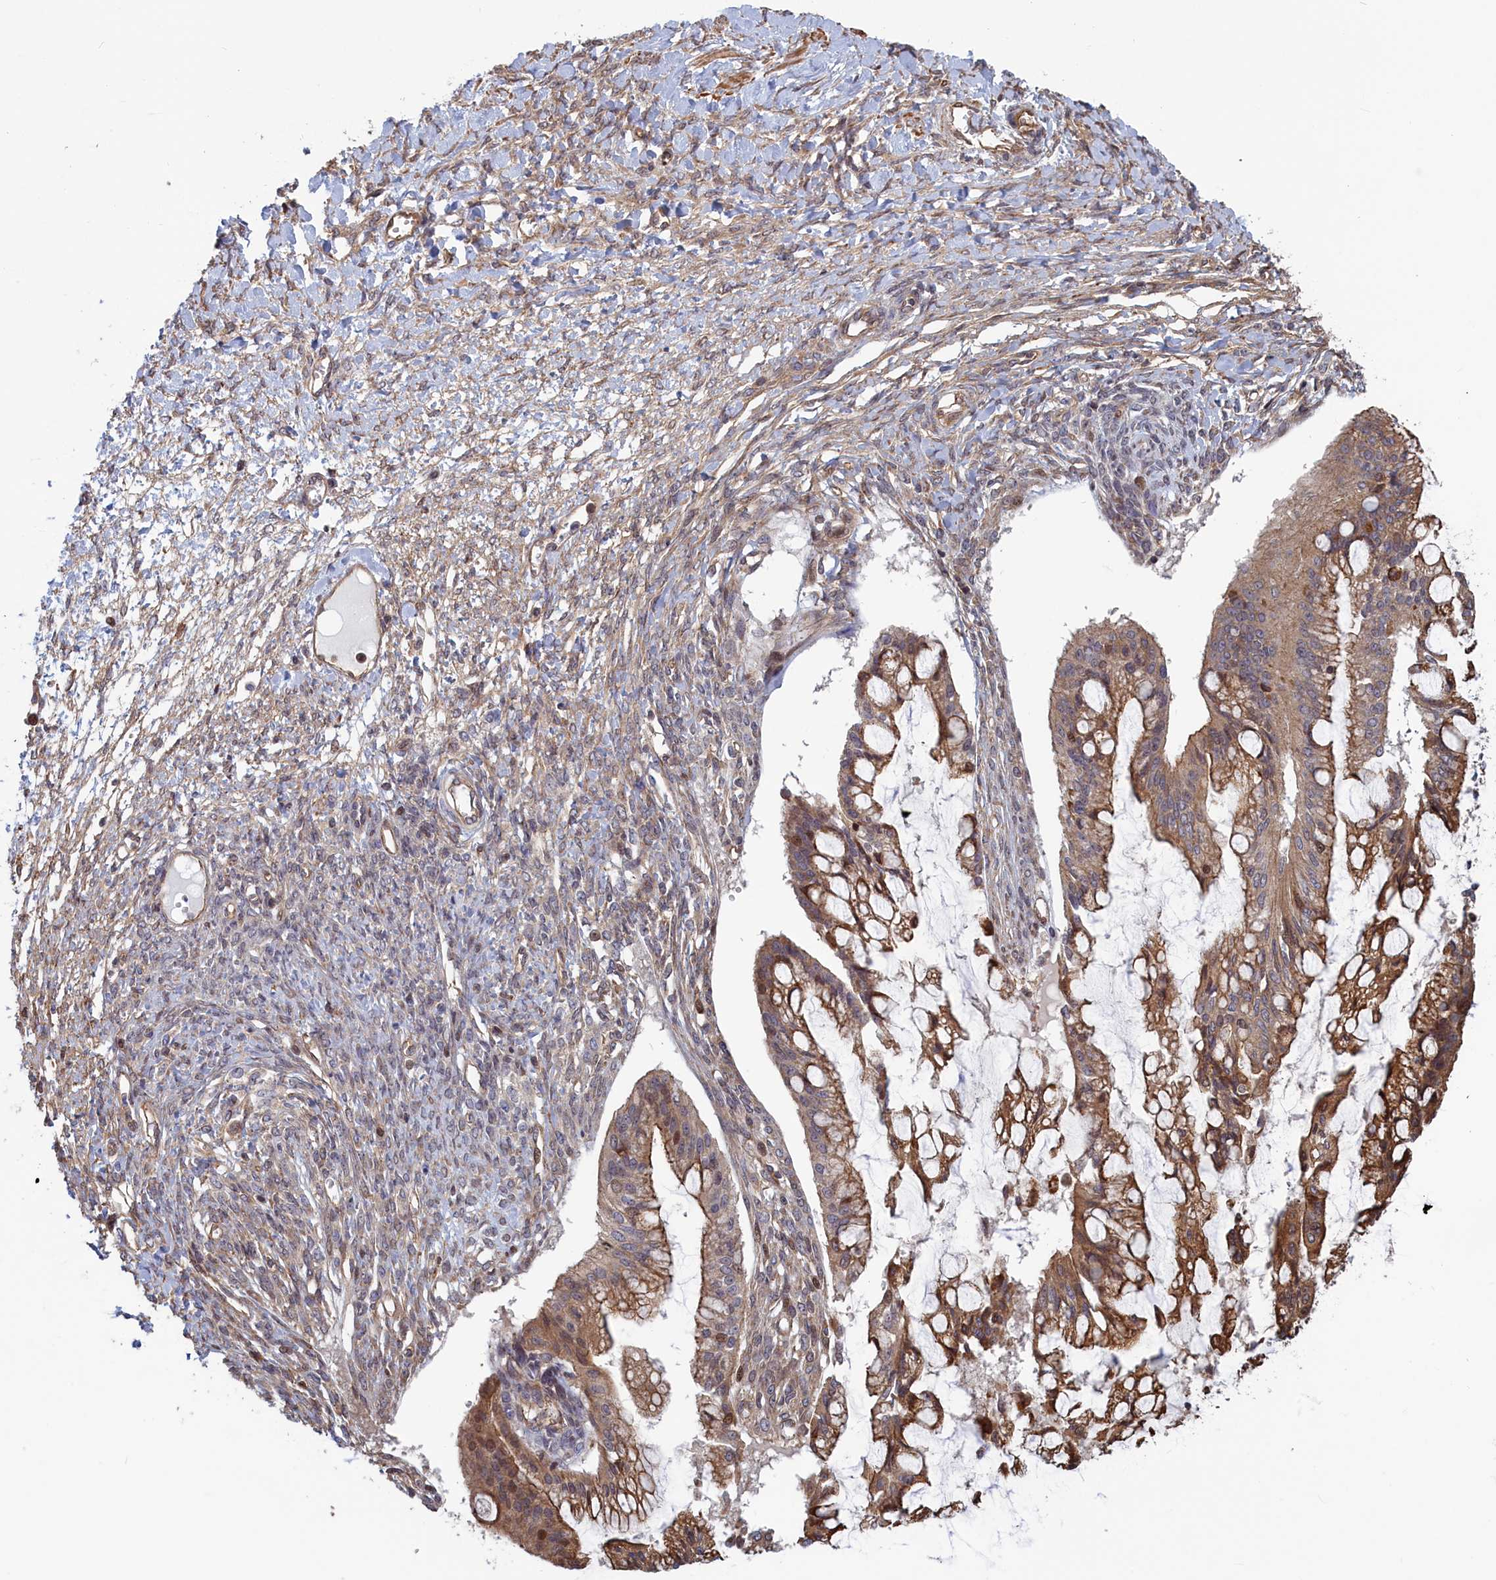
{"staining": {"intensity": "moderate", "quantity": ">75%", "location": "cytoplasmic/membranous"}, "tissue": "ovarian cancer", "cell_type": "Tumor cells", "image_type": "cancer", "snomed": [{"axis": "morphology", "description": "Cystadenocarcinoma, mucinous, NOS"}, {"axis": "topography", "description": "Ovary"}], "caption": "Protein staining displays moderate cytoplasmic/membranous expression in approximately >75% of tumor cells in ovarian cancer (mucinous cystadenocarcinoma).", "gene": "RILPL1", "patient": {"sex": "female", "age": 73}}